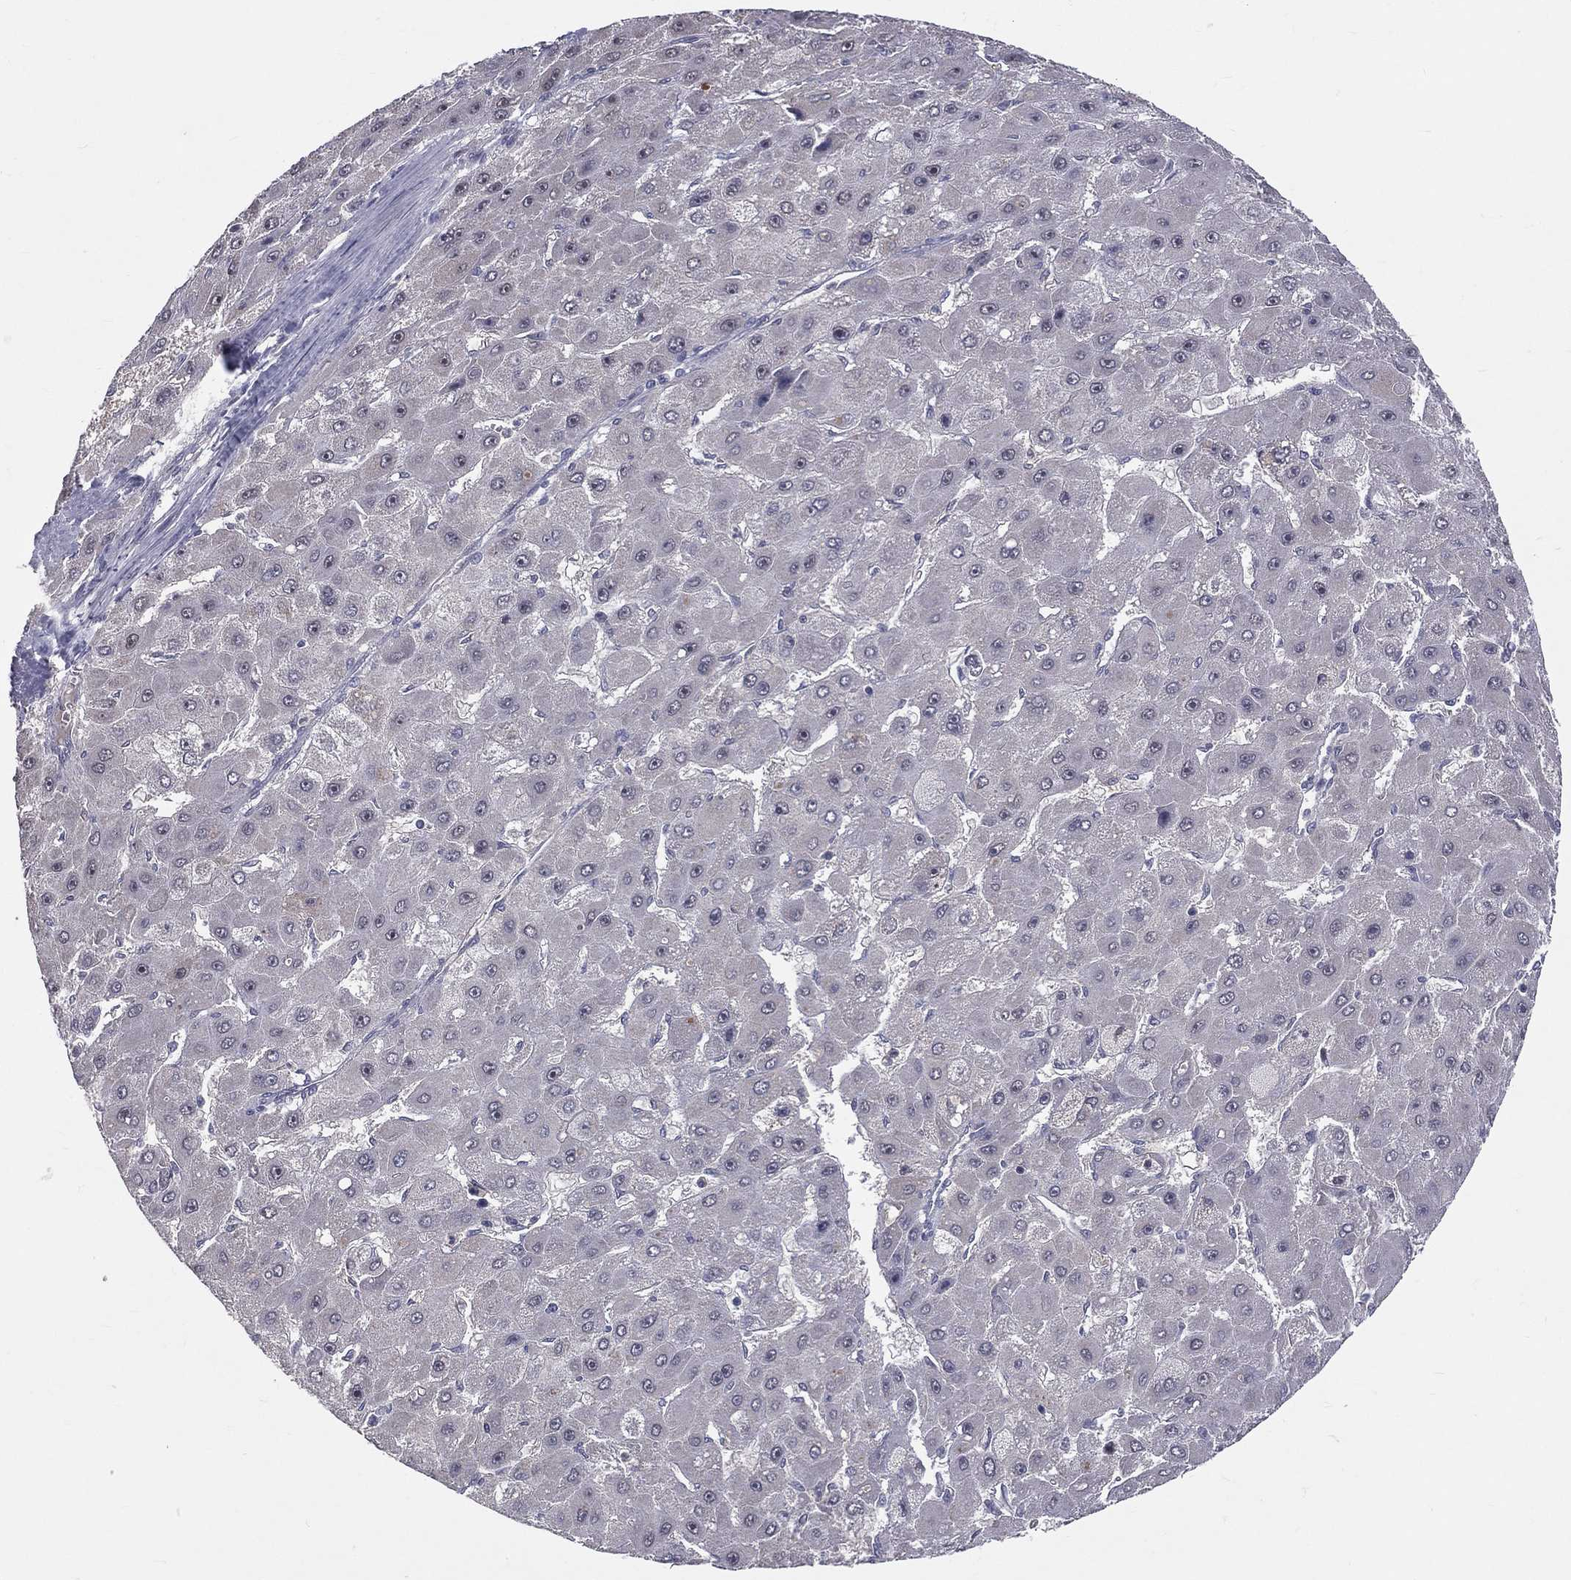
{"staining": {"intensity": "negative", "quantity": "none", "location": "none"}, "tissue": "liver cancer", "cell_type": "Tumor cells", "image_type": "cancer", "snomed": [{"axis": "morphology", "description": "Carcinoma, Hepatocellular, NOS"}, {"axis": "topography", "description": "Liver"}], "caption": "Hepatocellular carcinoma (liver) stained for a protein using immunohistochemistry (IHC) exhibits no staining tumor cells.", "gene": "DSG4", "patient": {"sex": "female", "age": 25}}